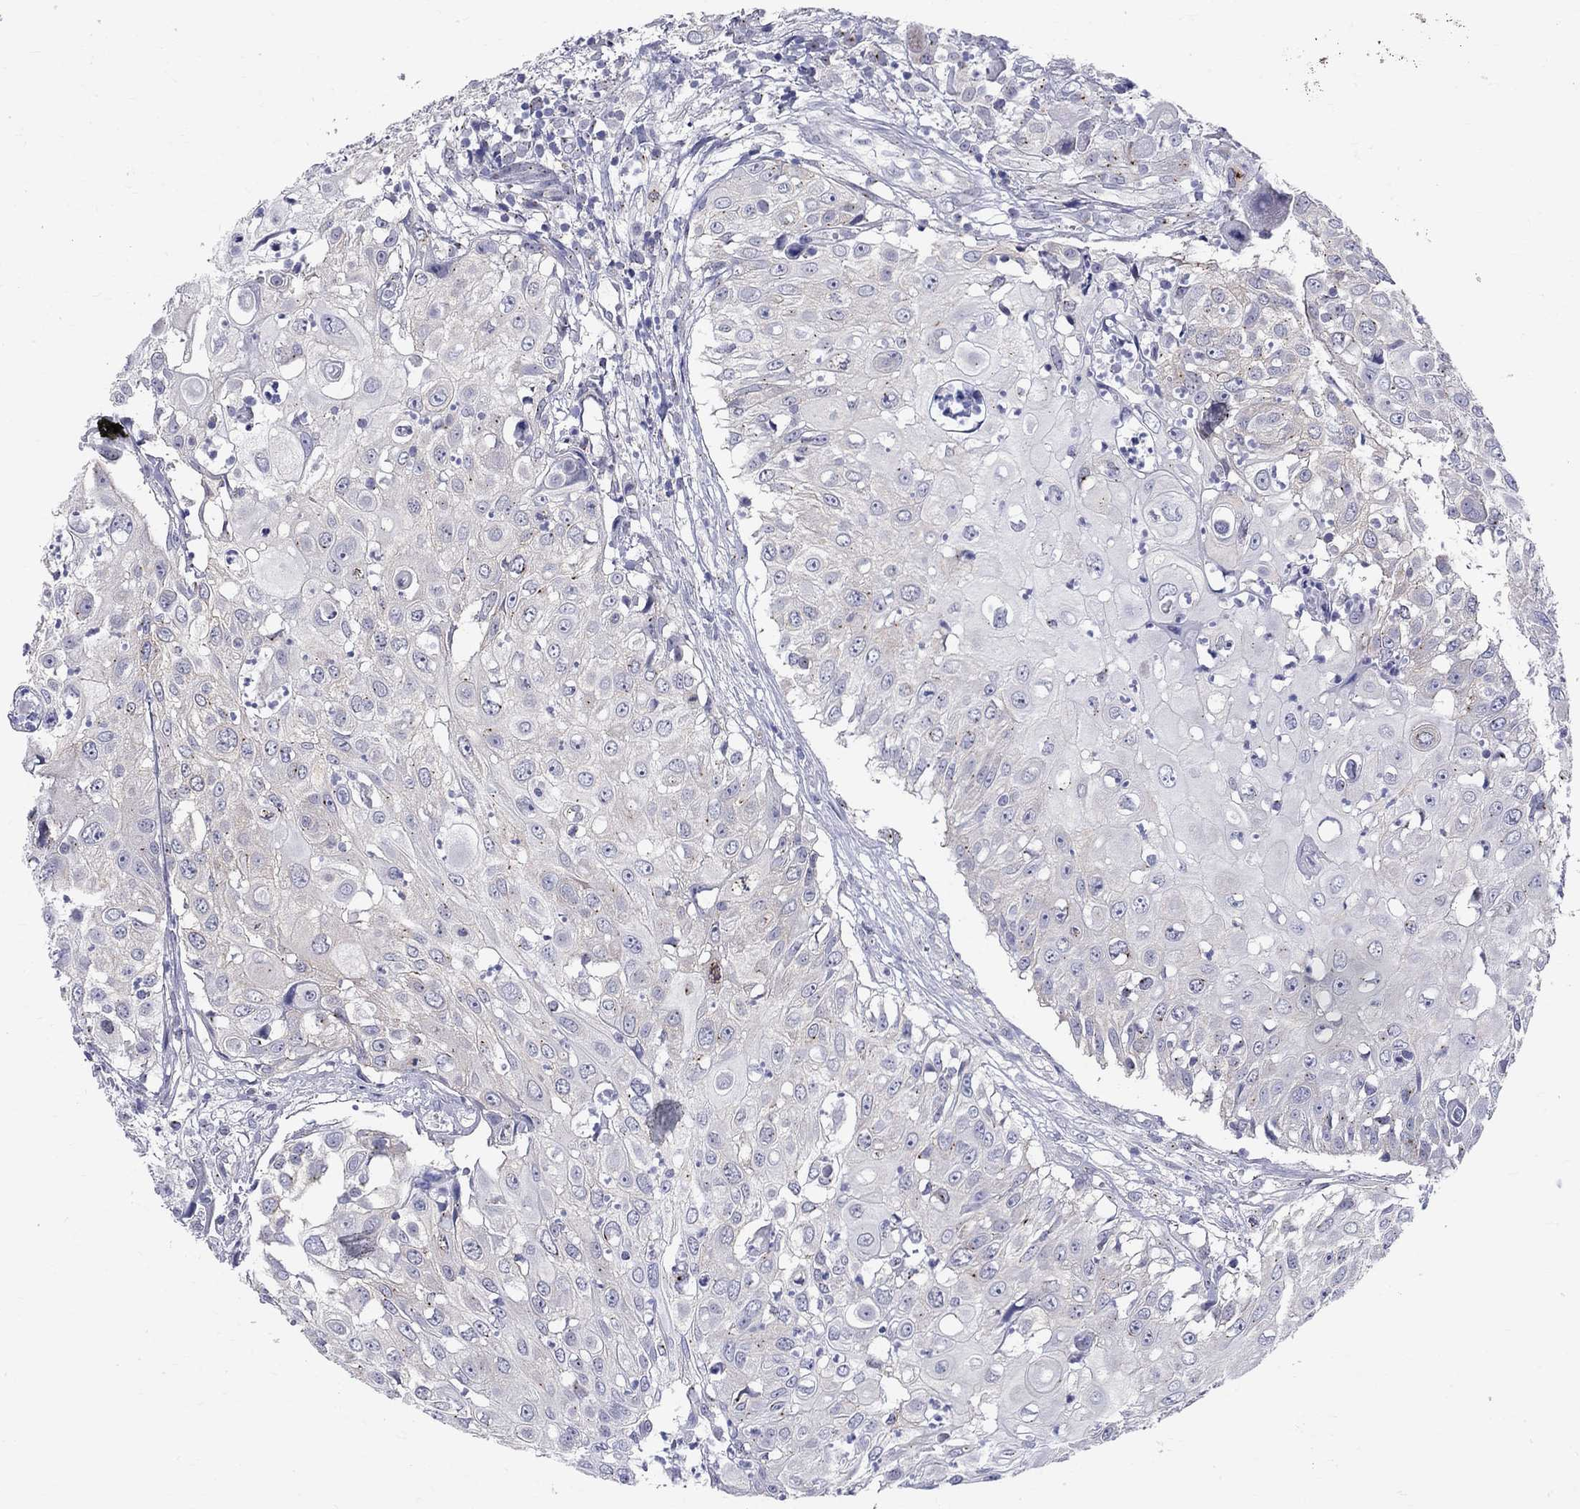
{"staining": {"intensity": "negative", "quantity": "none", "location": "none"}, "tissue": "urothelial cancer", "cell_type": "Tumor cells", "image_type": "cancer", "snomed": [{"axis": "morphology", "description": "Urothelial carcinoma, High grade"}, {"axis": "topography", "description": "Urinary bladder"}], "caption": "There is no significant expression in tumor cells of high-grade urothelial carcinoma. The staining is performed using DAB brown chromogen with nuclei counter-stained in using hematoxylin.", "gene": "CEP43", "patient": {"sex": "female", "age": 79}}